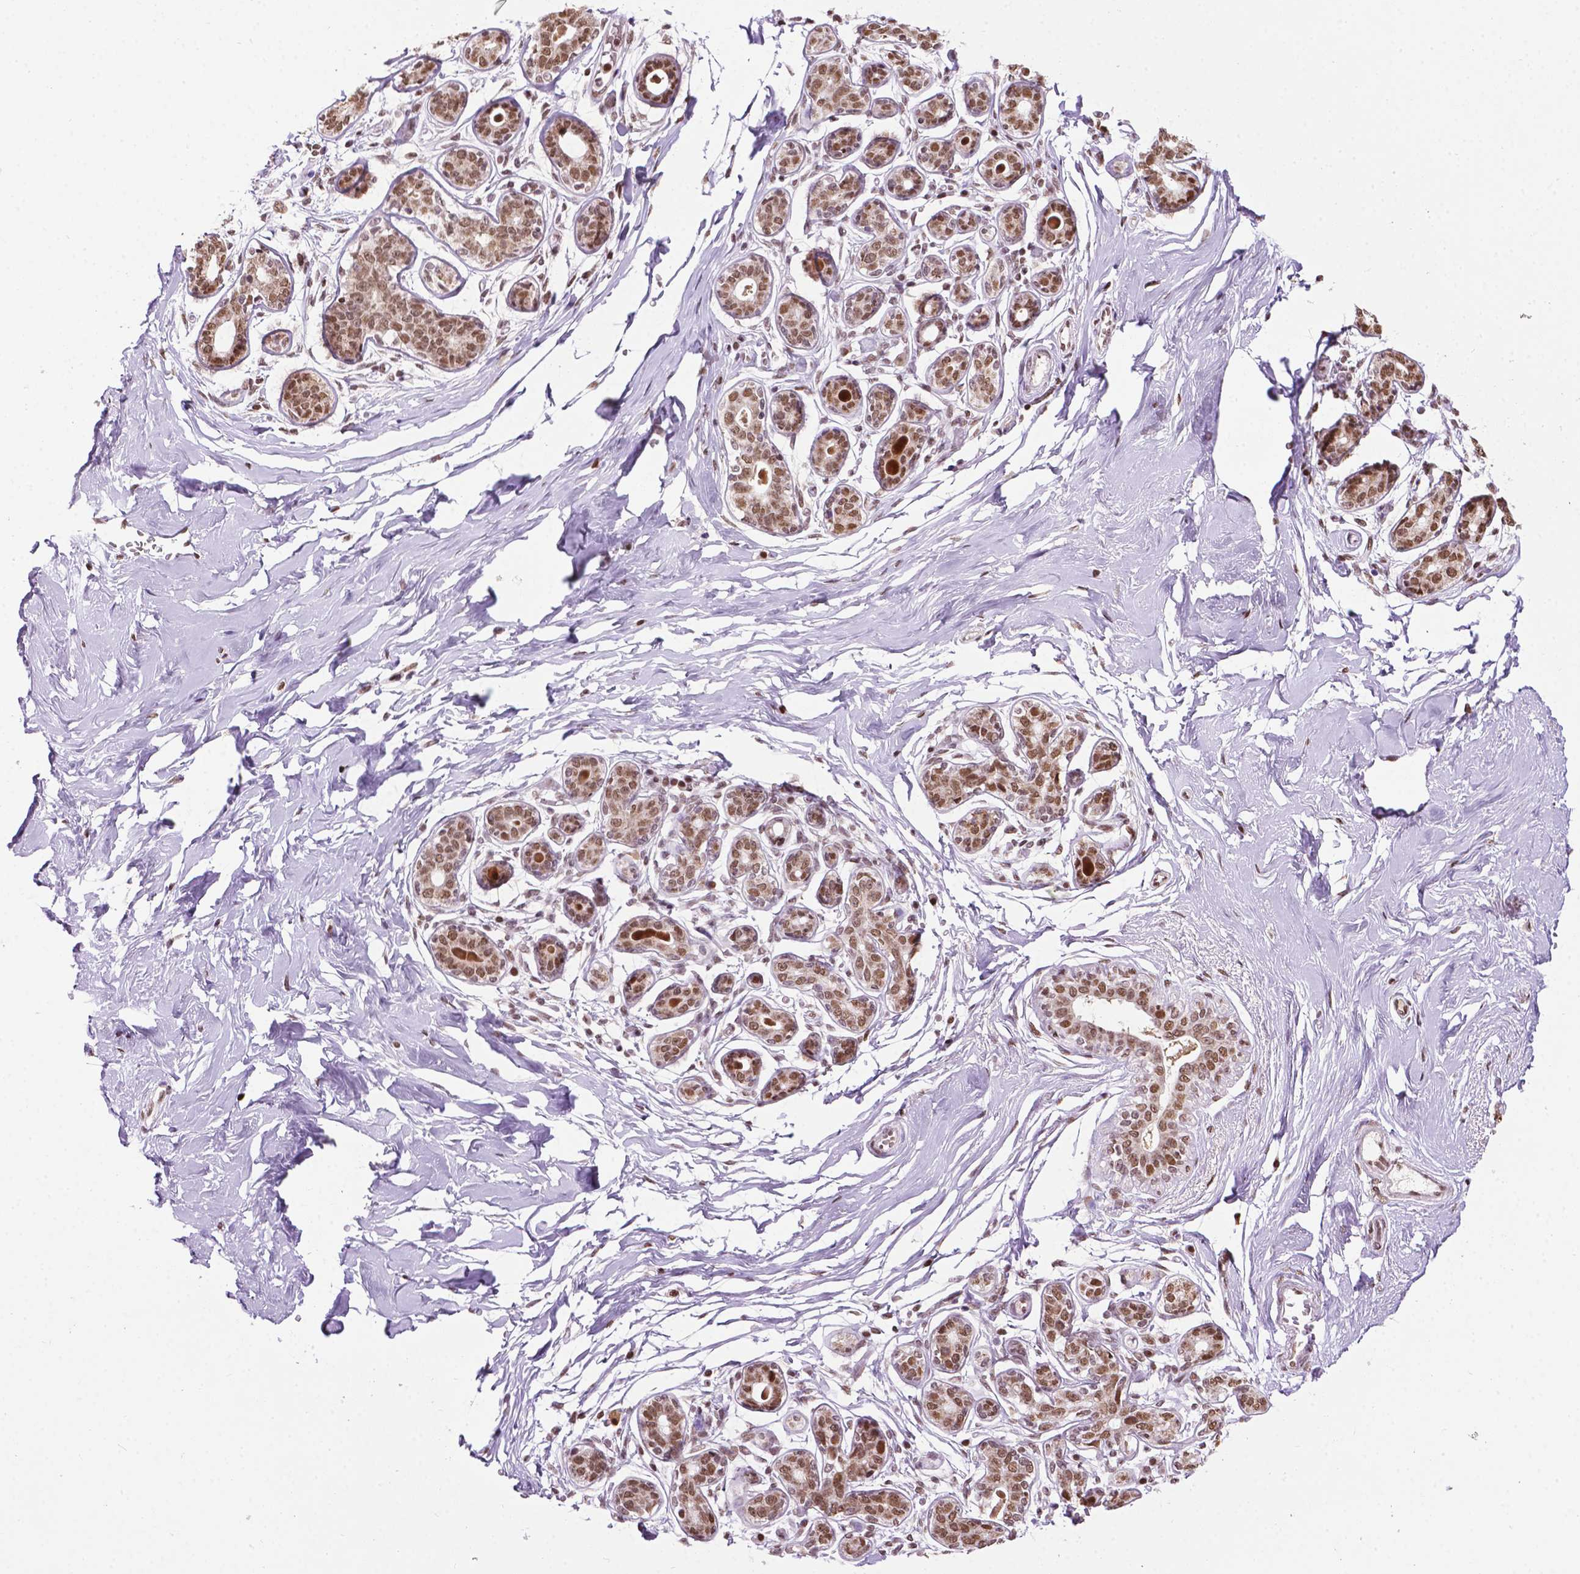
{"staining": {"intensity": "moderate", "quantity": "<25%", "location": "nuclear"}, "tissue": "breast", "cell_type": "Adipocytes", "image_type": "normal", "snomed": [{"axis": "morphology", "description": "Normal tissue, NOS"}, {"axis": "topography", "description": "Skin"}, {"axis": "topography", "description": "Breast"}], "caption": "Immunohistochemistry image of unremarkable breast stained for a protein (brown), which displays low levels of moderate nuclear expression in about <25% of adipocytes.", "gene": "COL23A1", "patient": {"sex": "female", "age": 43}}